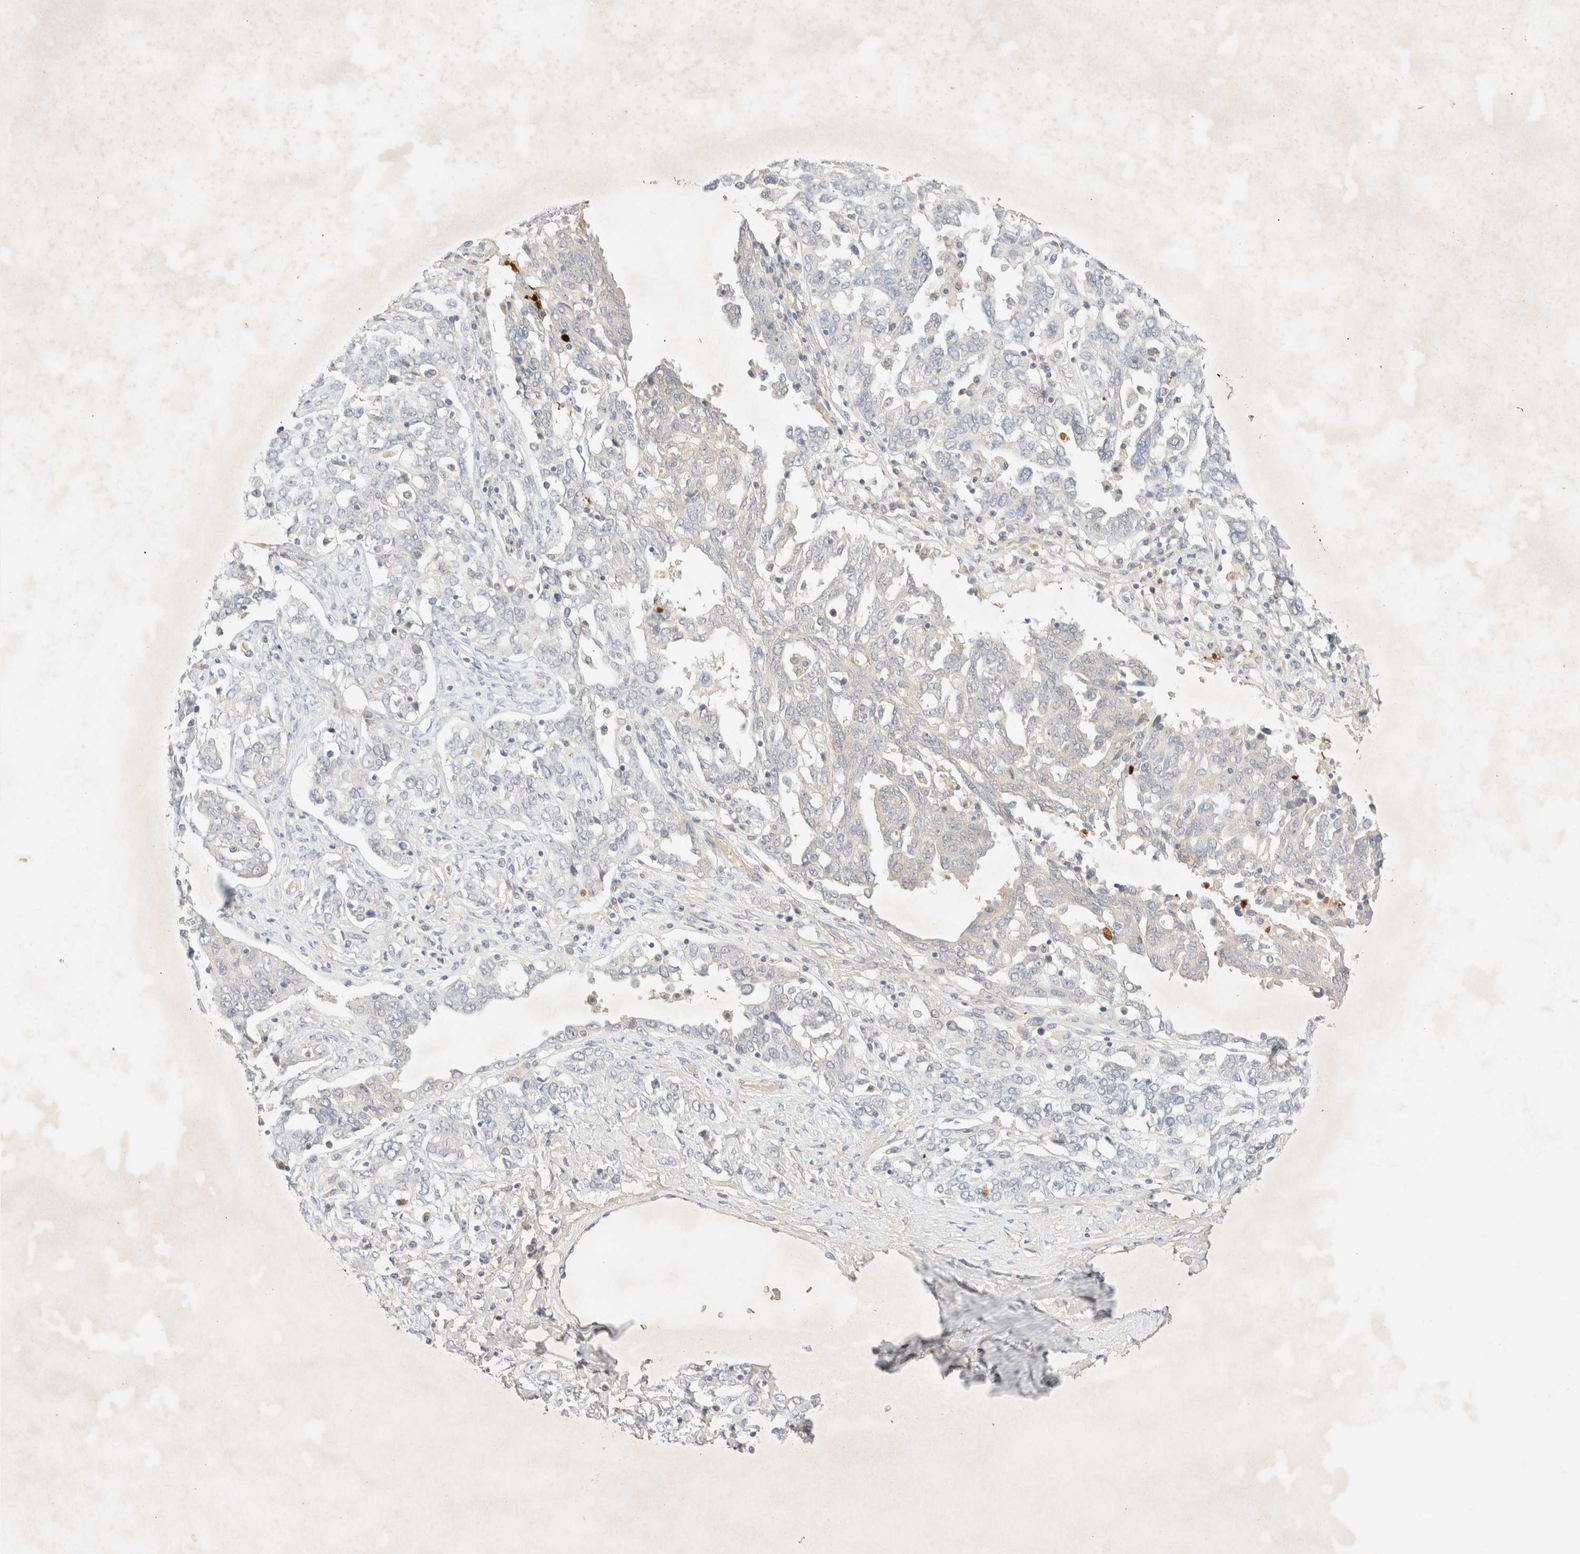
{"staining": {"intensity": "negative", "quantity": "none", "location": "none"}, "tissue": "ovarian cancer", "cell_type": "Tumor cells", "image_type": "cancer", "snomed": [{"axis": "morphology", "description": "Carcinoma, endometroid"}, {"axis": "topography", "description": "Ovary"}], "caption": "High power microscopy photomicrograph of an immunohistochemistry (IHC) image of ovarian cancer, revealing no significant expression in tumor cells. The staining is performed using DAB (3,3'-diaminobenzidine) brown chromogen with nuclei counter-stained in using hematoxylin.", "gene": "SNTB1", "patient": {"sex": "female", "age": 62}}